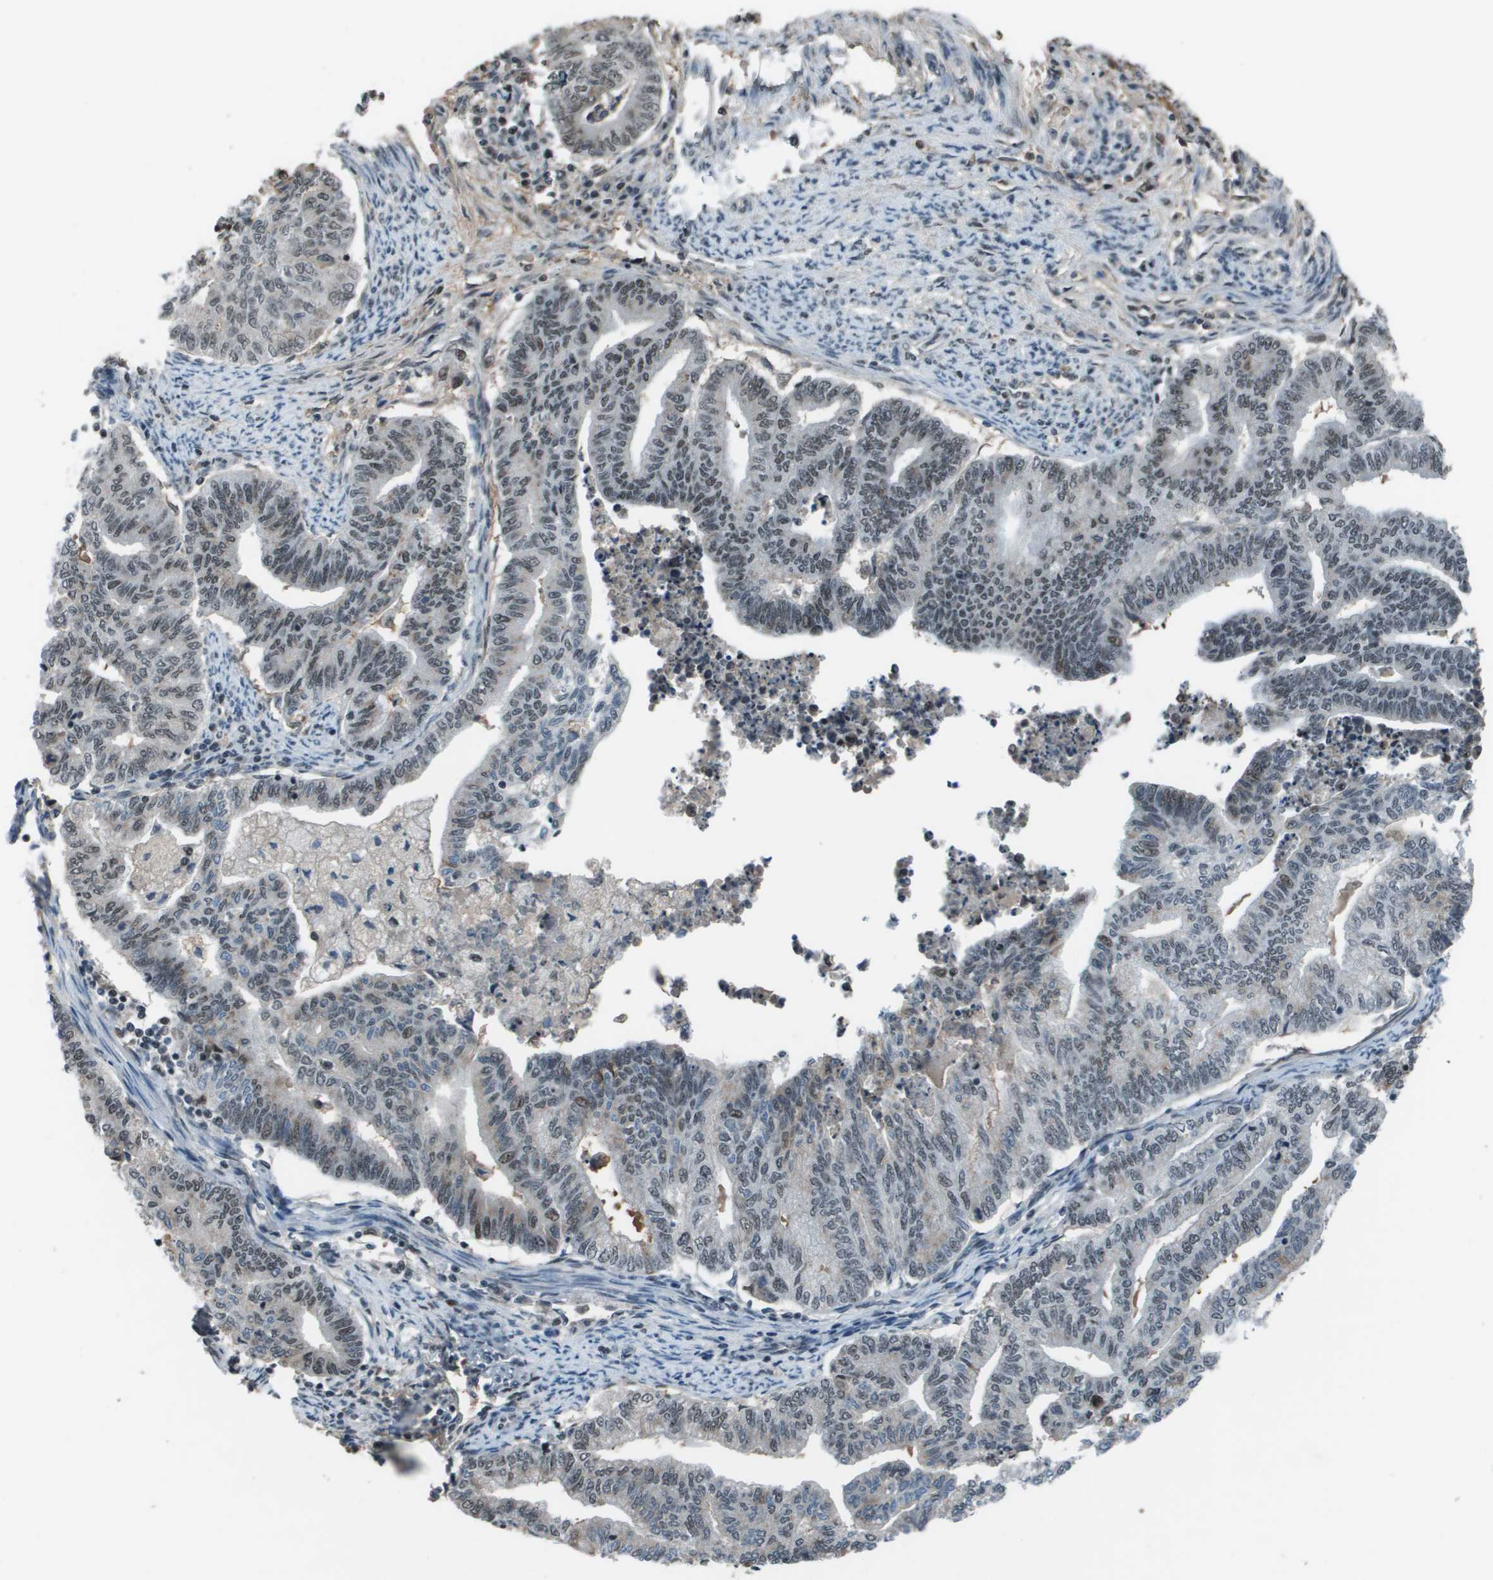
{"staining": {"intensity": "moderate", "quantity": "25%-75%", "location": "nuclear"}, "tissue": "endometrial cancer", "cell_type": "Tumor cells", "image_type": "cancer", "snomed": [{"axis": "morphology", "description": "Adenocarcinoma, NOS"}, {"axis": "topography", "description": "Endometrium"}], "caption": "An image of endometrial cancer (adenocarcinoma) stained for a protein shows moderate nuclear brown staining in tumor cells. (Stains: DAB (3,3'-diaminobenzidine) in brown, nuclei in blue, Microscopy: brightfield microscopy at high magnification).", "gene": "THRAP3", "patient": {"sex": "female", "age": 79}}